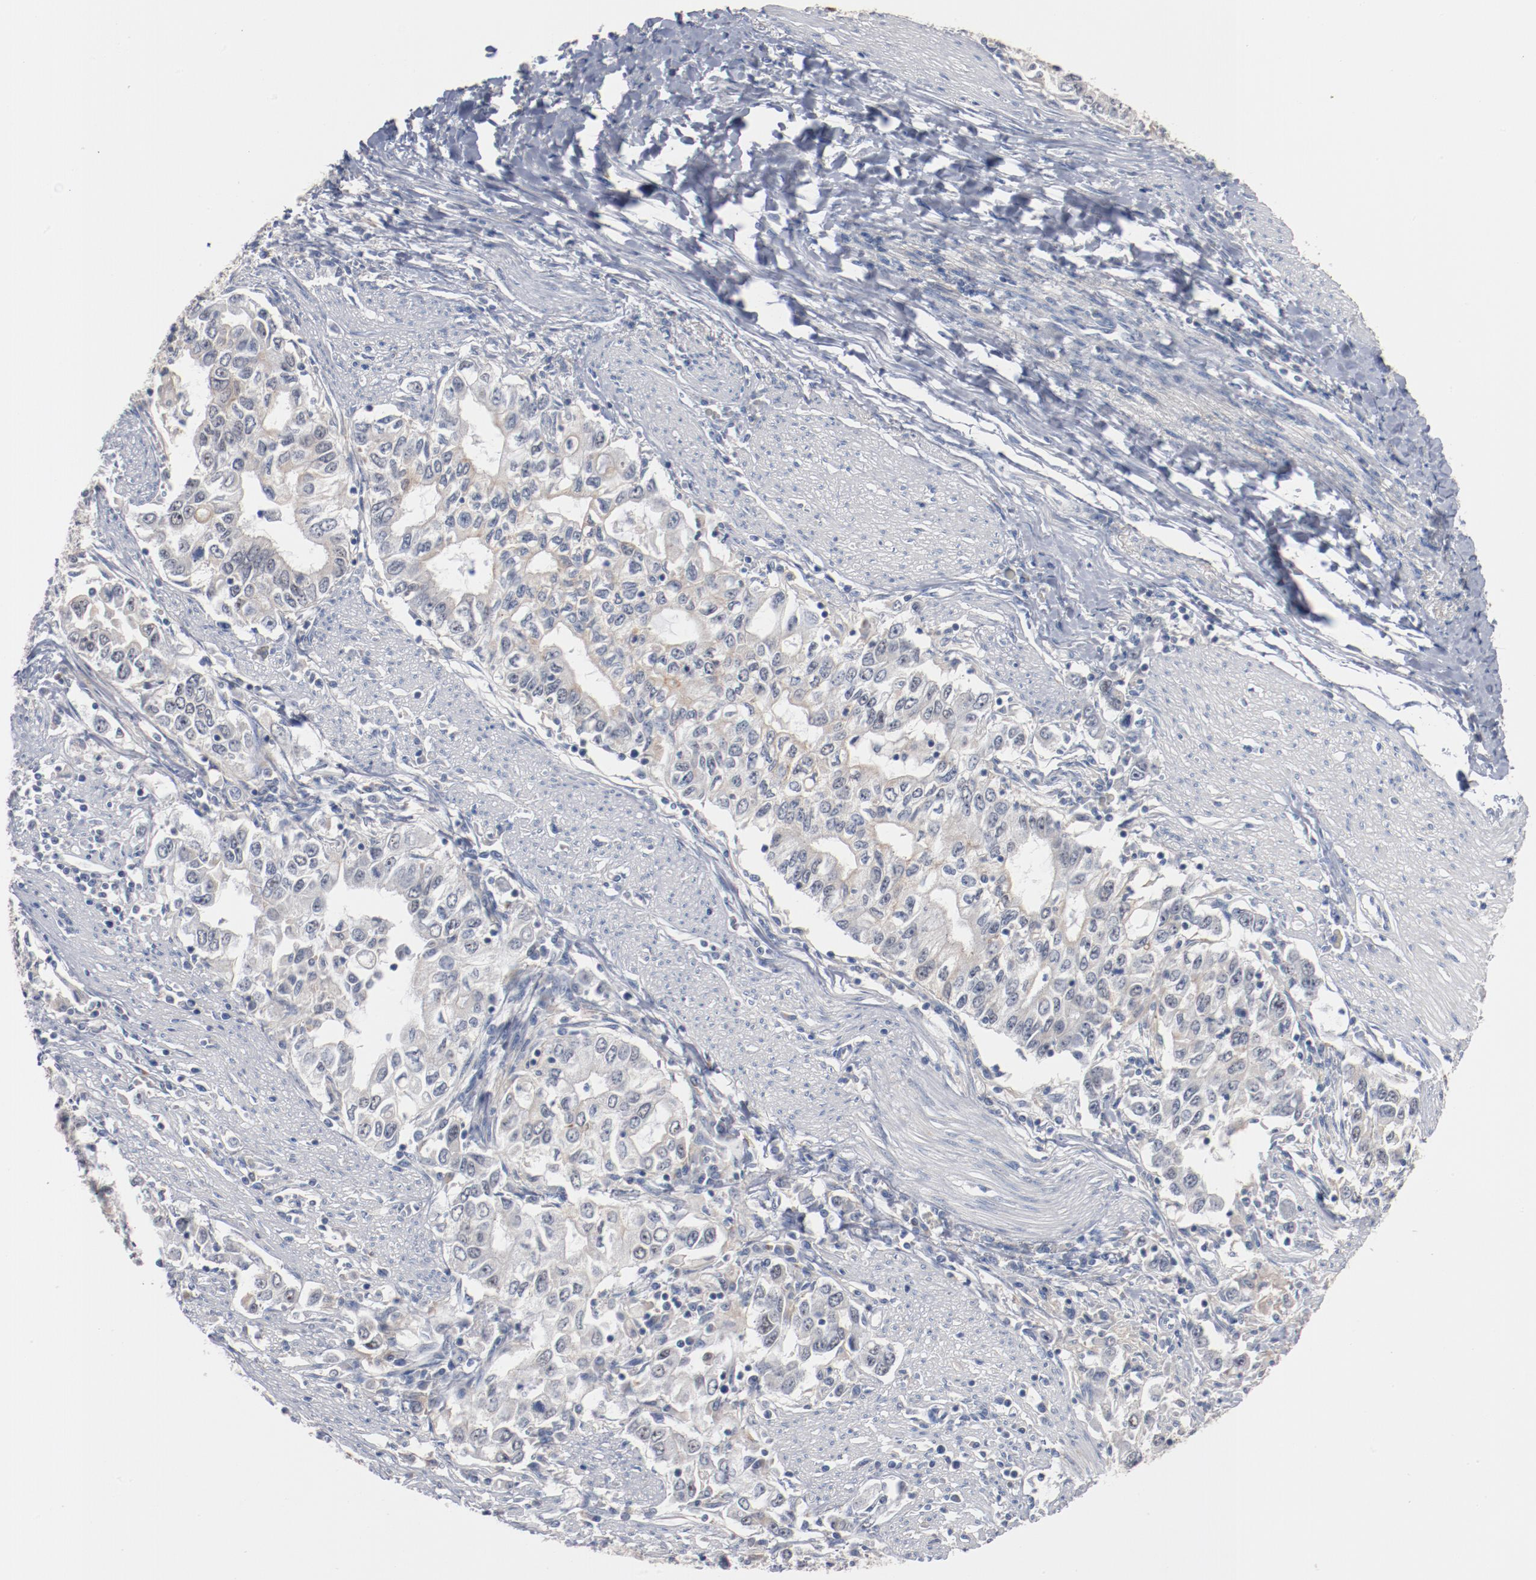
{"staining": {"intensity": "negative", "quantity": "none", "location": "none"}, "tissue": "stomach cancer", "cell_type": "Tumor cells", "image_type": "cancer", "snomed": [{"axis": "morphology", "description": "Adenocarcinoma, NOS"}, {"axis": "topography", "description": "Stomach, lower"}], "caption": "High magnification brightfield microscopy of adenocarcinoma (stomach) stained with DAB (brown) and counterstained with hematoxylin (blue): tumor cells show no significant staining.", "gene": "ERICH1", "patient": {"sex": "female", "age": 72}}